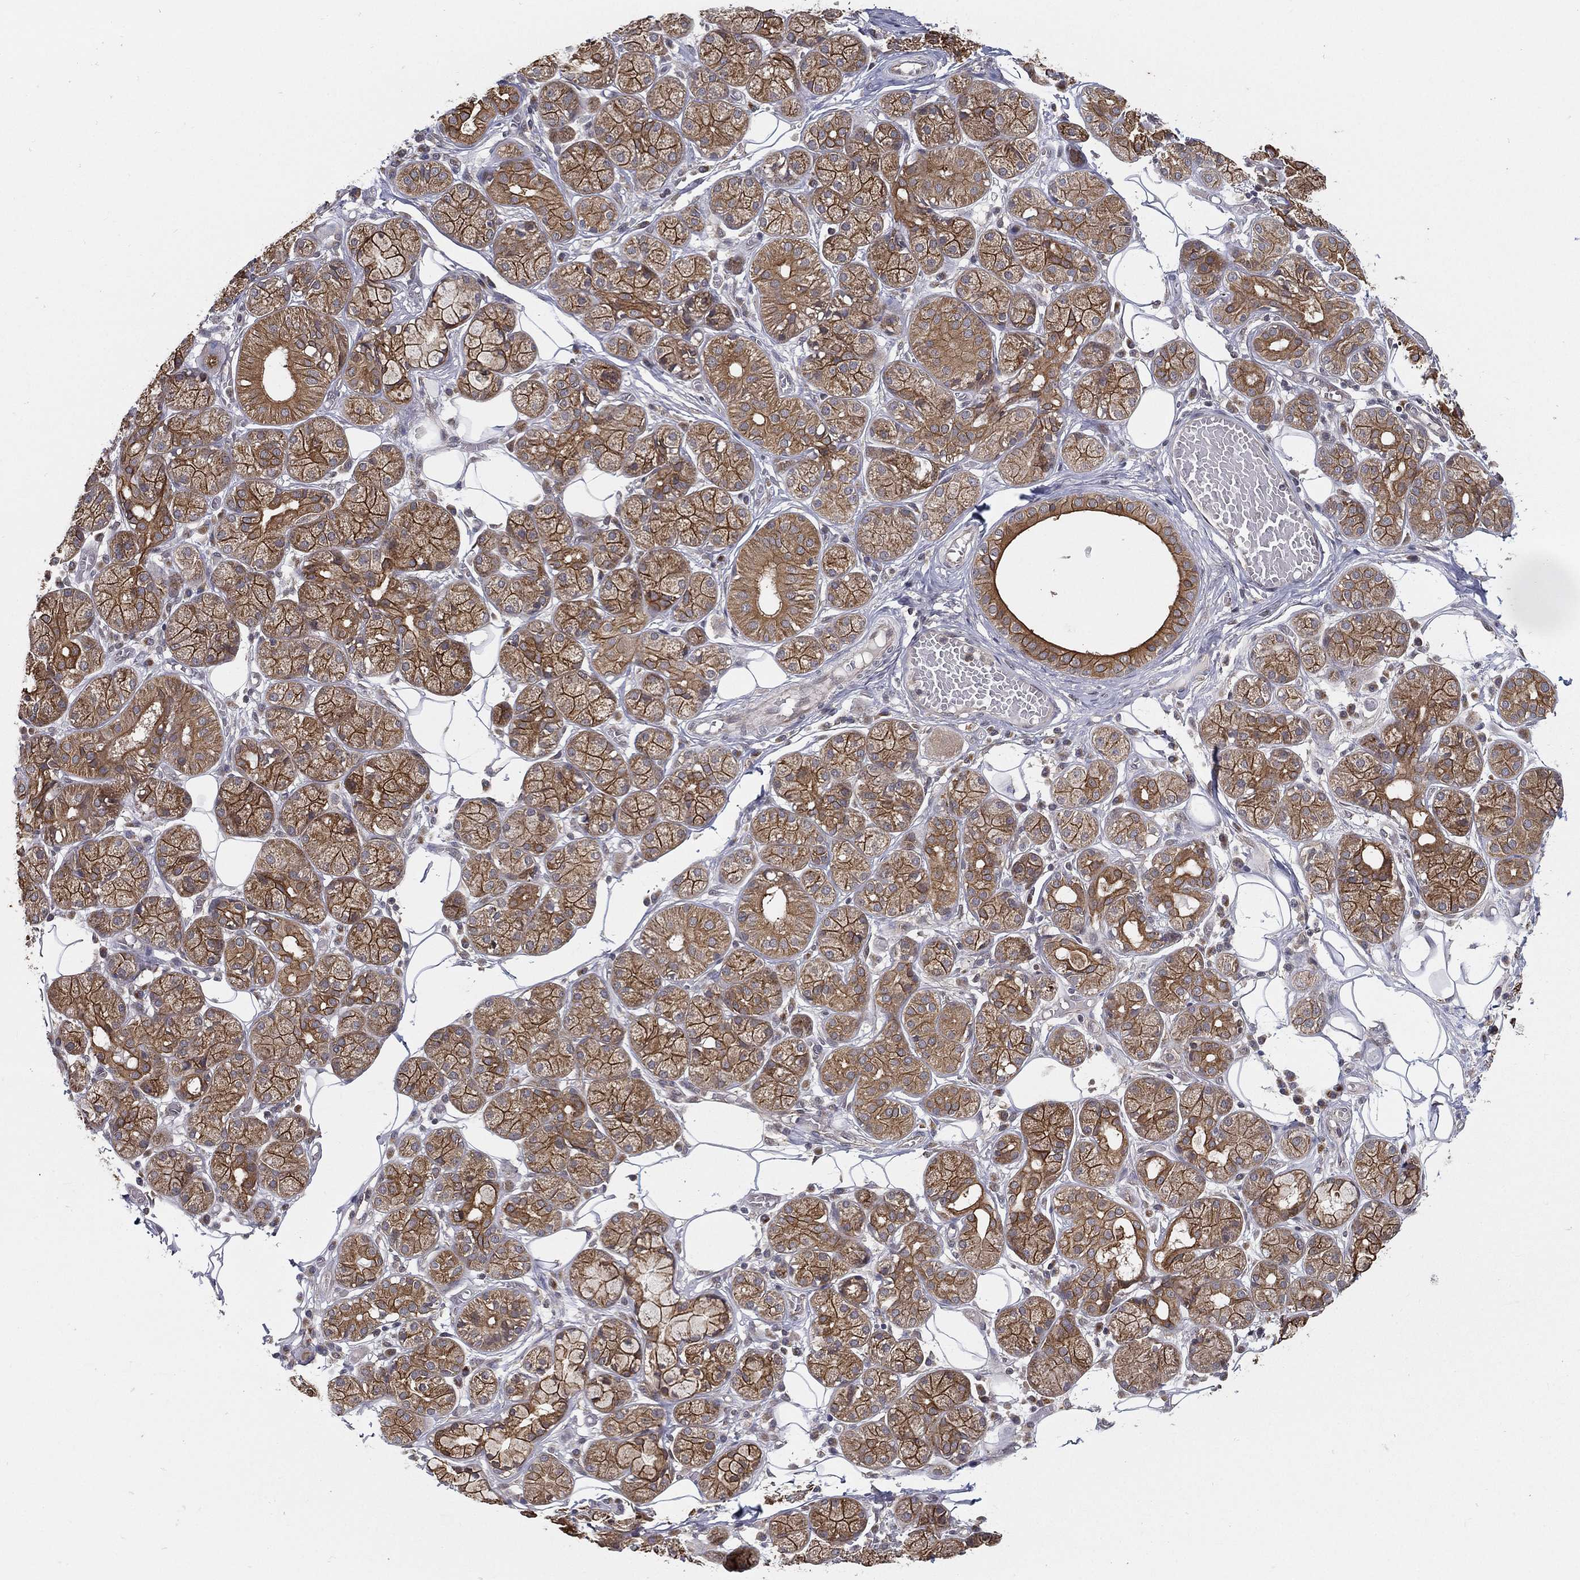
{"staining": {"intensity": "moderate", "quantity": ">75%", "location": "cytoplasmic/membranous"}, "tissue": "salivary gland", "cell_type": "Glandular cells", "image_type": "normal", "snomed": [{"axis": "morphology", "description": "Normal tissue, NOS"}, {"axis": "topography", "description": "Salivary gland"}, {"axis": "topography", "description": "Peripheral nerve tissue"}], "caption": "Unremarkable salivary gland displays moderate cytoplasmic/membranous staining in about >75% of glandular cells.", "gene": "UACA", "patient": {"sex": "male", "age": 71}}